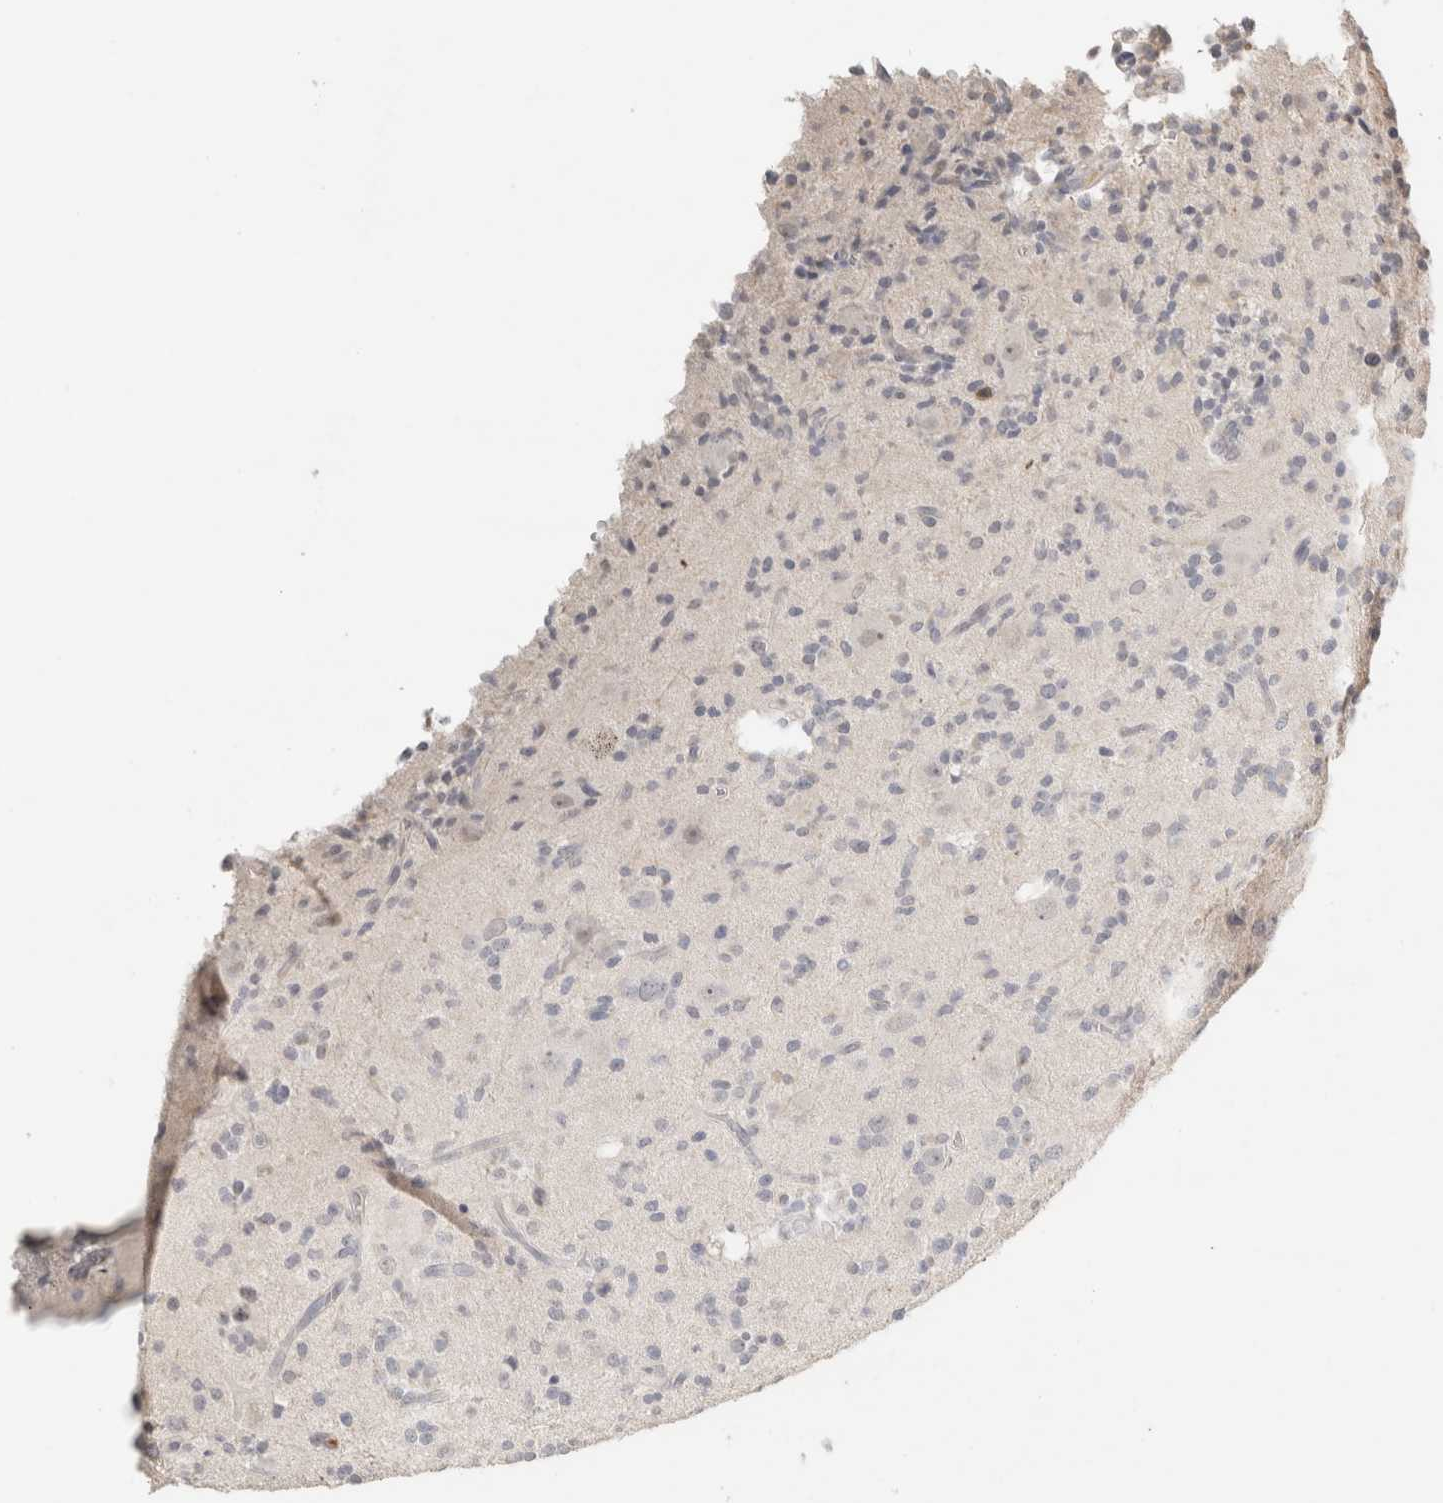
{"staining": {"intensity": "negative", "quantity": "none", "location": "none"}, "tissue": "glioma", "cell_type": "Tumor cells", "image_type": "cancer", "snomed": [{"axis": "morphology", "description": "Glioma, malignant, High grade"}, {"axis": "topography", "description": "Brain"}], "caption": "A histopathology image of malignant glioma (high-grade) stained for a protein reveals no brown staining in tumor cells.", "gene": "TRAT1", "patient": {"sex": "male", "age": 34}}